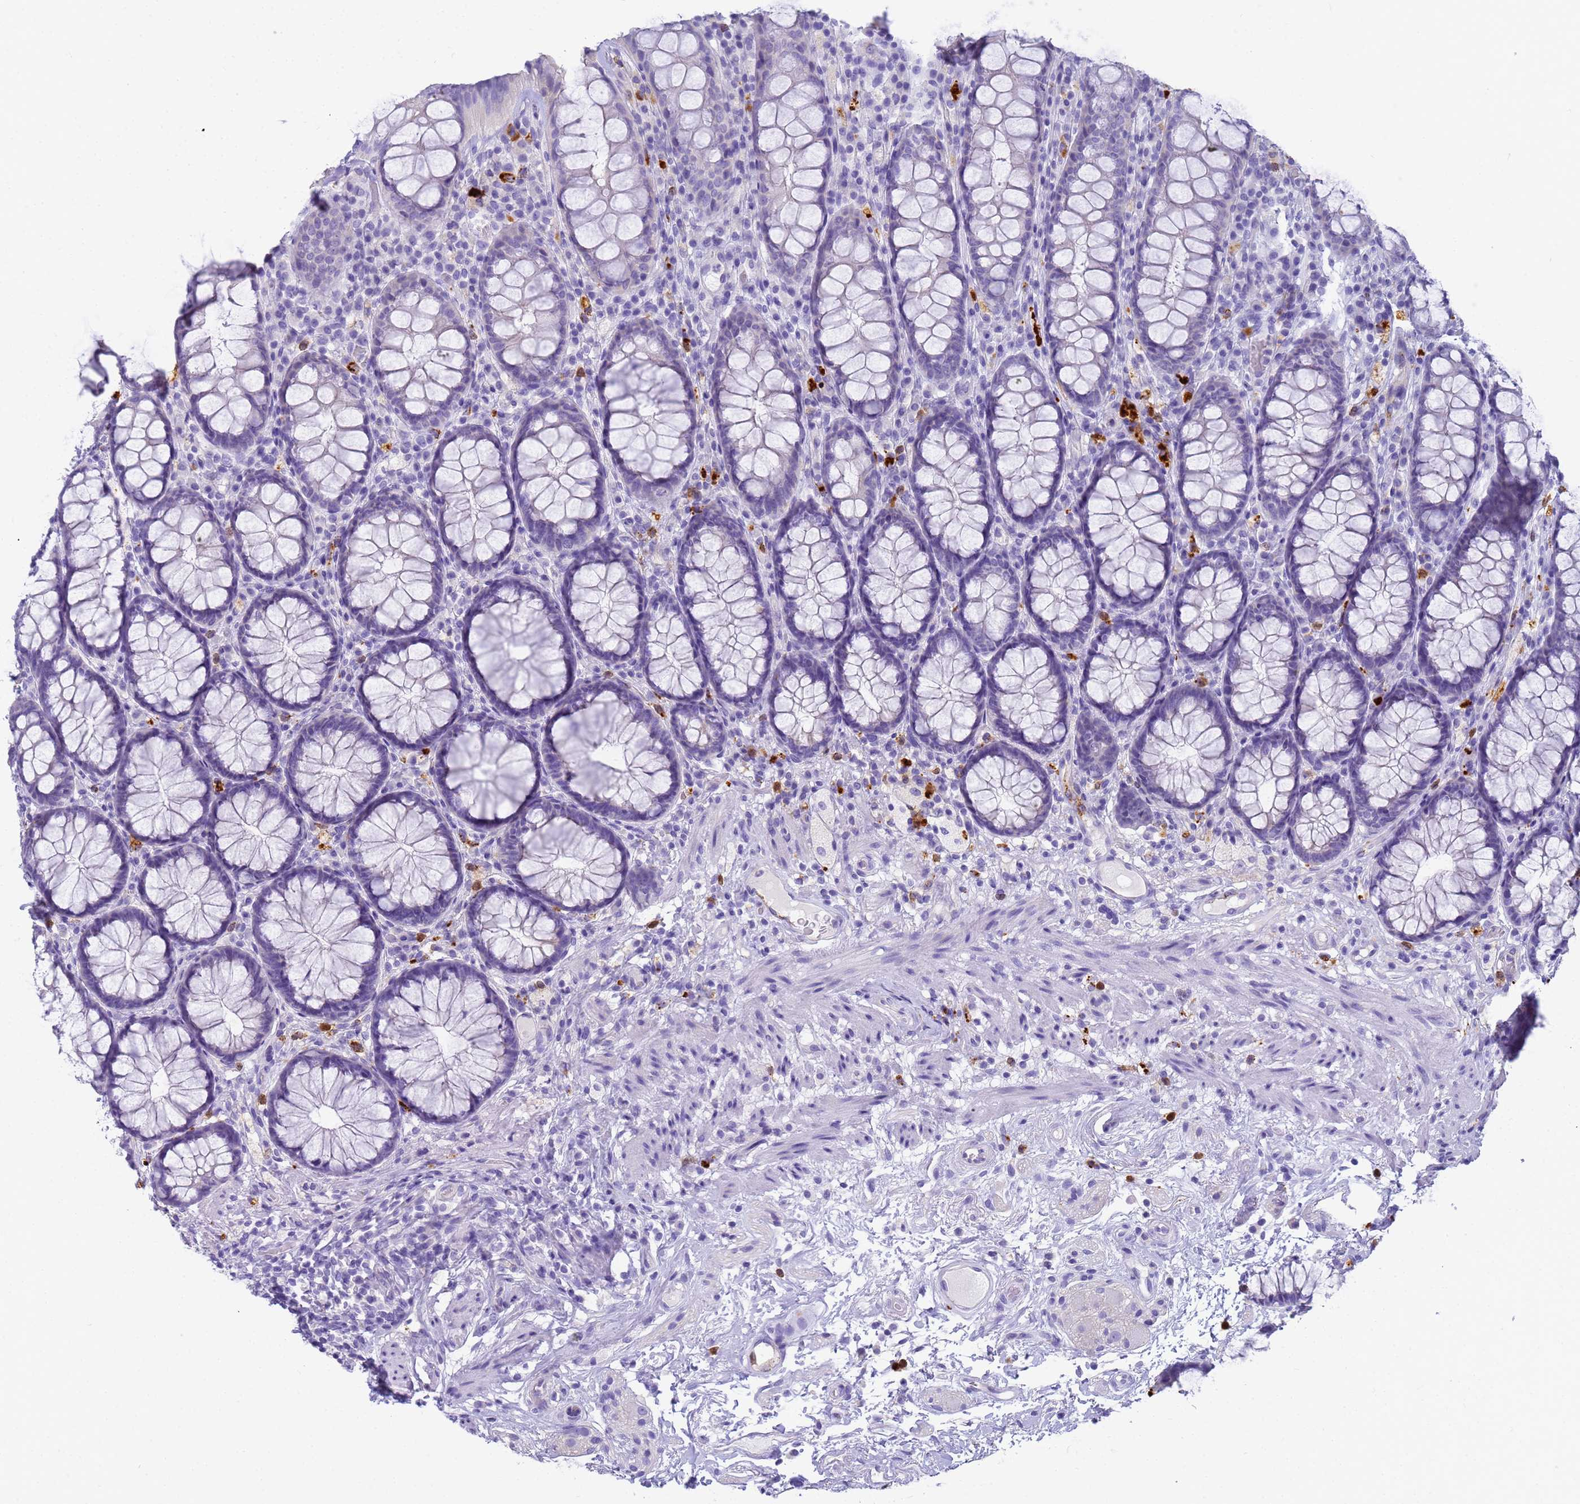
{"staining": {"intensity": "negative", "quantity": "none", "location": "none"}, "tissue": "rectum", "cell_type": "Glandular cells", "image_type": "normal", "snomed": [{"axis": "morphology", "description": "Normal tissue, NOS"}, {"axis": "topography", "description": "Rectum"}], "caption": "High power microscopy micrograph of an immunohistochemistry (IHC) photomicrograph of normal rectum, revealing no significant expression in glandular cells. (Immunohistochemistry (ihc), brightfield microscopy, high magnification).", "gene": "RNASE2", "patient": {"sex": "male", "age": 83}}